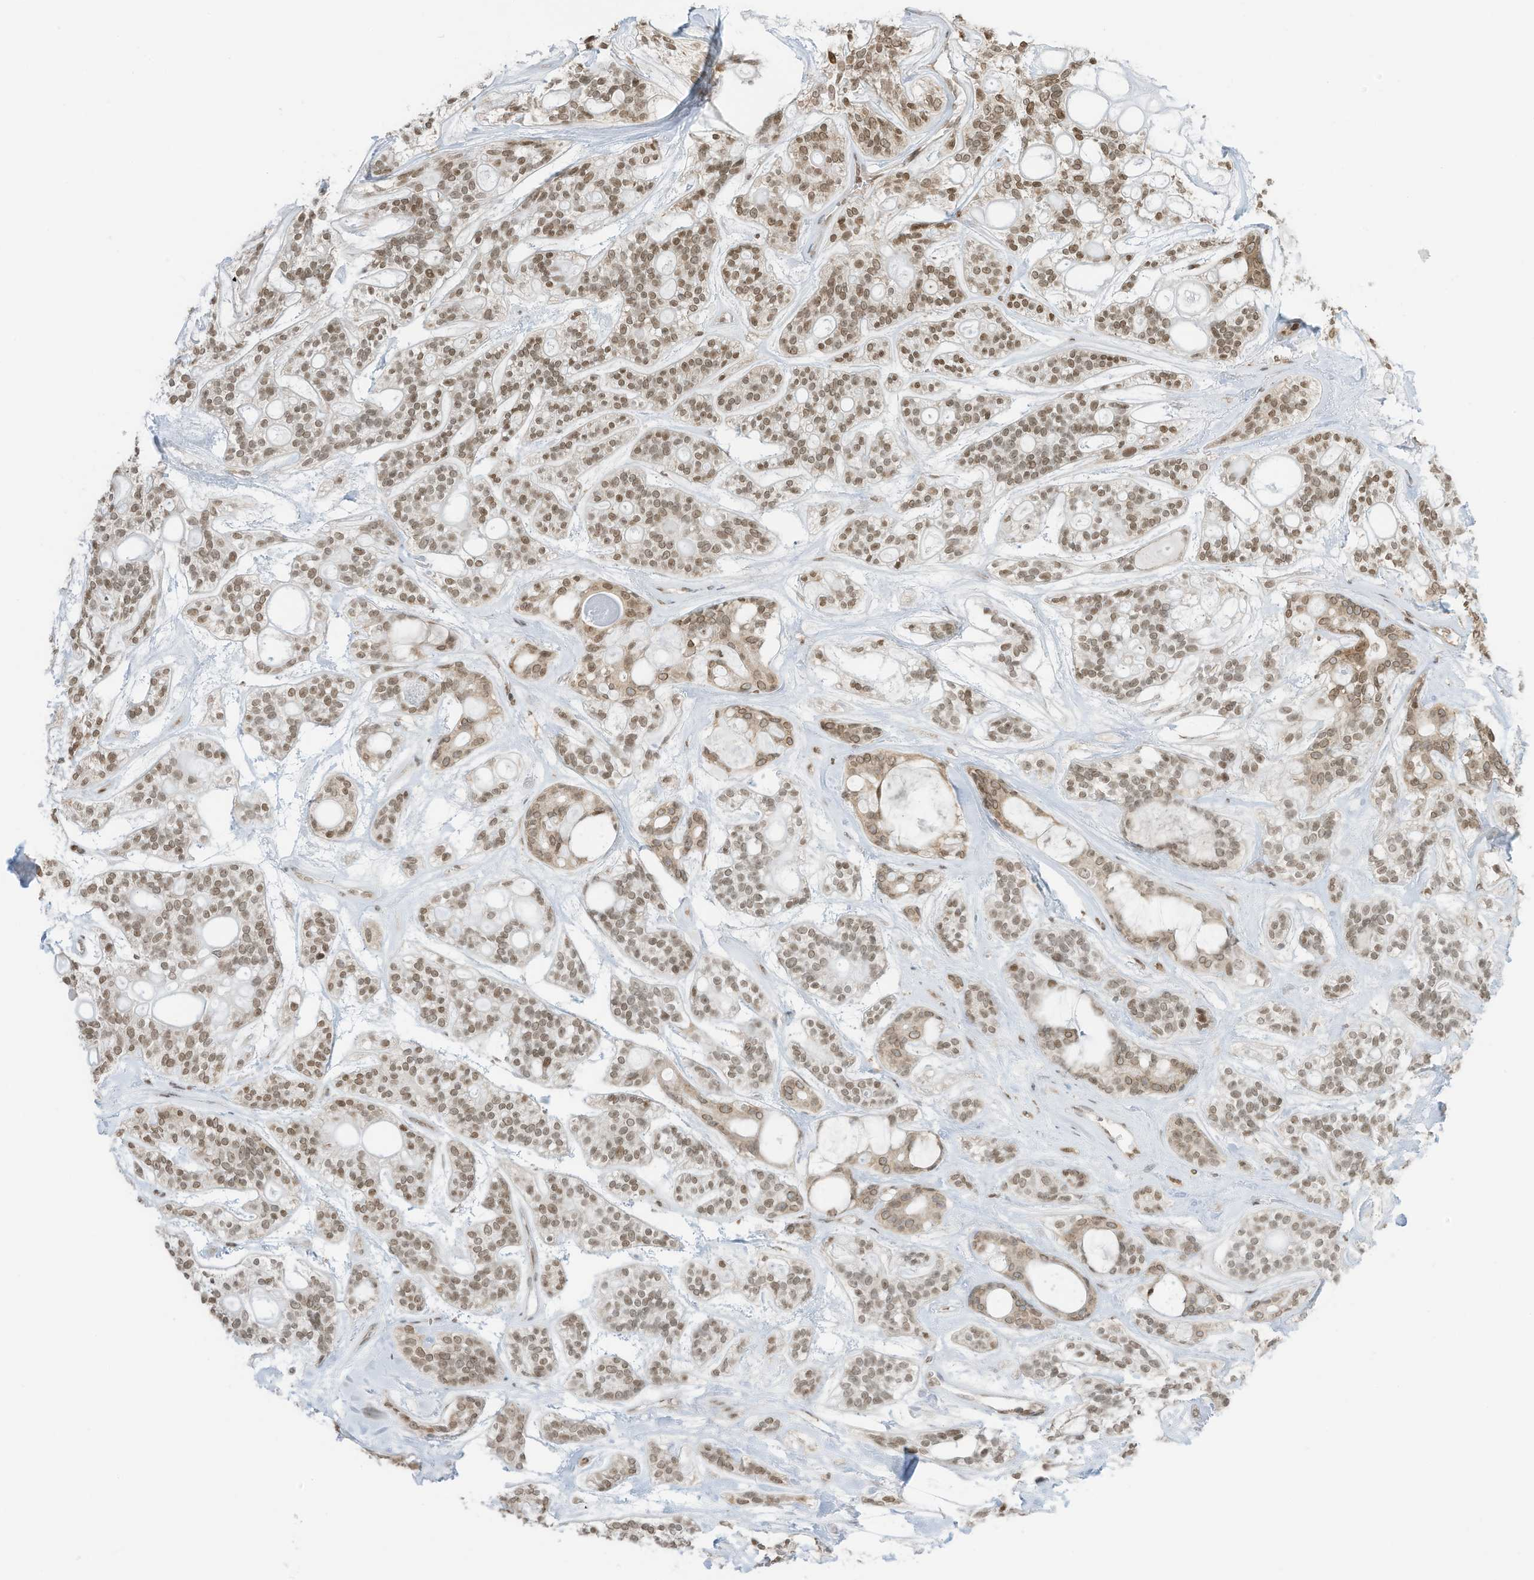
{"staining": {"intensity": "weak", "quantity": ">75%", "location": "nuclear"}, "tissue": "head and neck cancer", "cell_type": "Tumor cells", "image_type": "cancer", "snomed": [{"axis": "morphology", "description": "Adenocarcinoma, NOS"}, {"axis": "topography", "description": "Head-Neck"}], "caption": "Head and neck cancer stained with a brown dye displays weak nuclear positive expression in about >75% of tumor cells.", "gene": "KPNB1", "patient": {"sex": "male", "age": 66}}